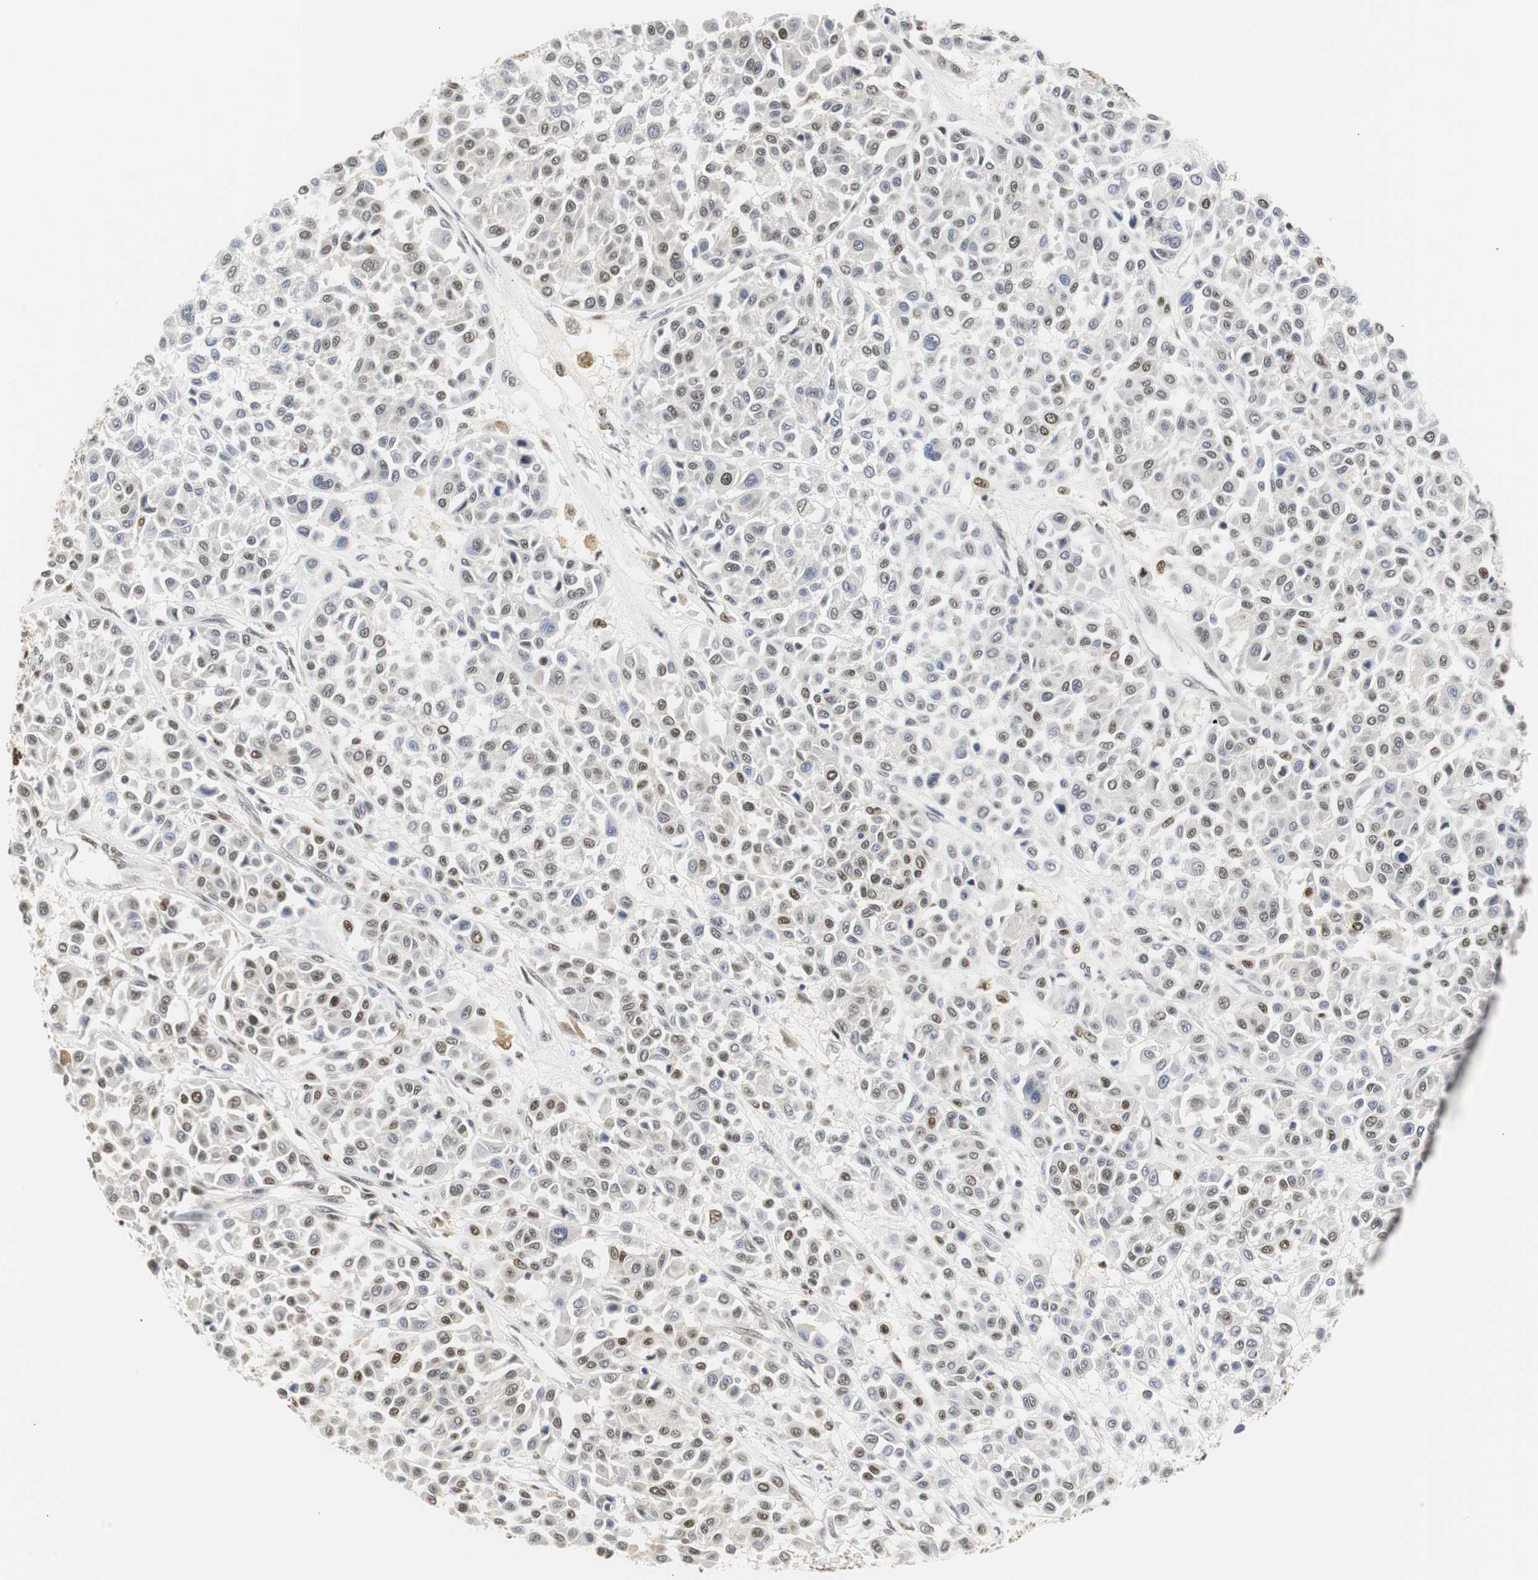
{"staining": {"intensity": "moderate", "quantity": "<25%", "location": "nuclear"}, "tissue": "melanoma", "cell_type": "Tumor cells", "image_type": "cancer", "snomed": [{"axis": "morphology", "description": "Malignant melanoma, Metastatic site"}, {"axis": "topography", "description": "Soft tissue"}], "caption": "DAB (3,3'-diaminobenzidine) immunohistochemical staining of melanoma exhibits moderate nuclear protein staining in approximately <25% of tumor cells. Using DAB (3,3'-diaminobenzidine) (brown) and hematoxylin (blue) stains, captured at high magnification using brightfield microscopy.", "gene": "ZFC3H1", "patient": {"sex": "male", "age": 41}}